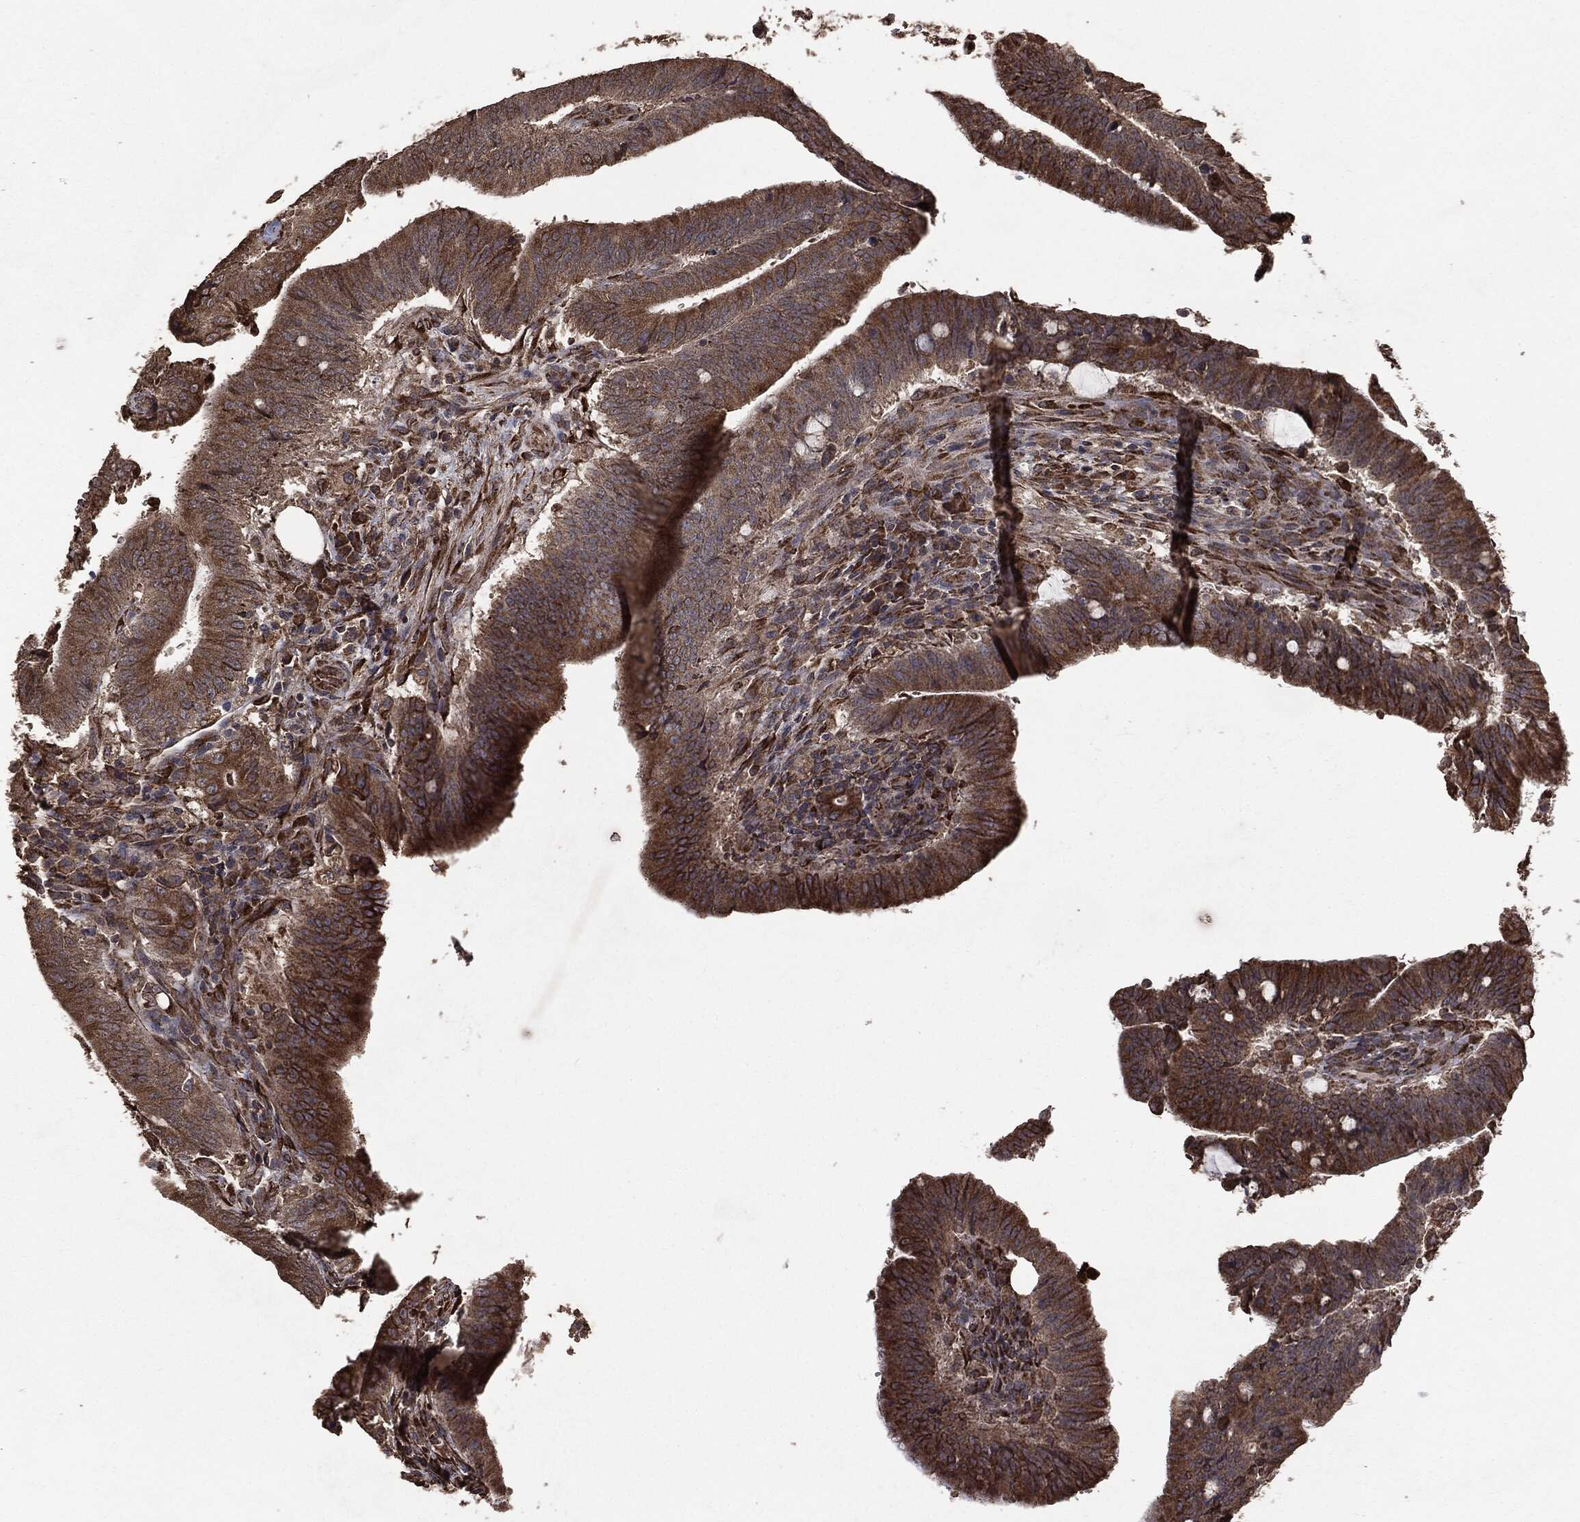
{"staining": {"intensity": "moderate", "quantity": ">75%", "location": "cytoplasmic/membranous"}, "tissue": "colorectal cancer", "cell_type": "Tumor cells", "image_type": "cancer", "snomed": [{"axis": "morphology", "description": "Adenocarcinoma, NOS"}, {"axis": "topography", "description": "Colon"}], "caption": "Colorectal cancer stained with immunohistochemistry (IHC) displays moderate cytoplasmic/membranous positivity in about >75% of tumor cells.", "gene": "MTOR", "patient": {"sex": "female", "age": 43}}